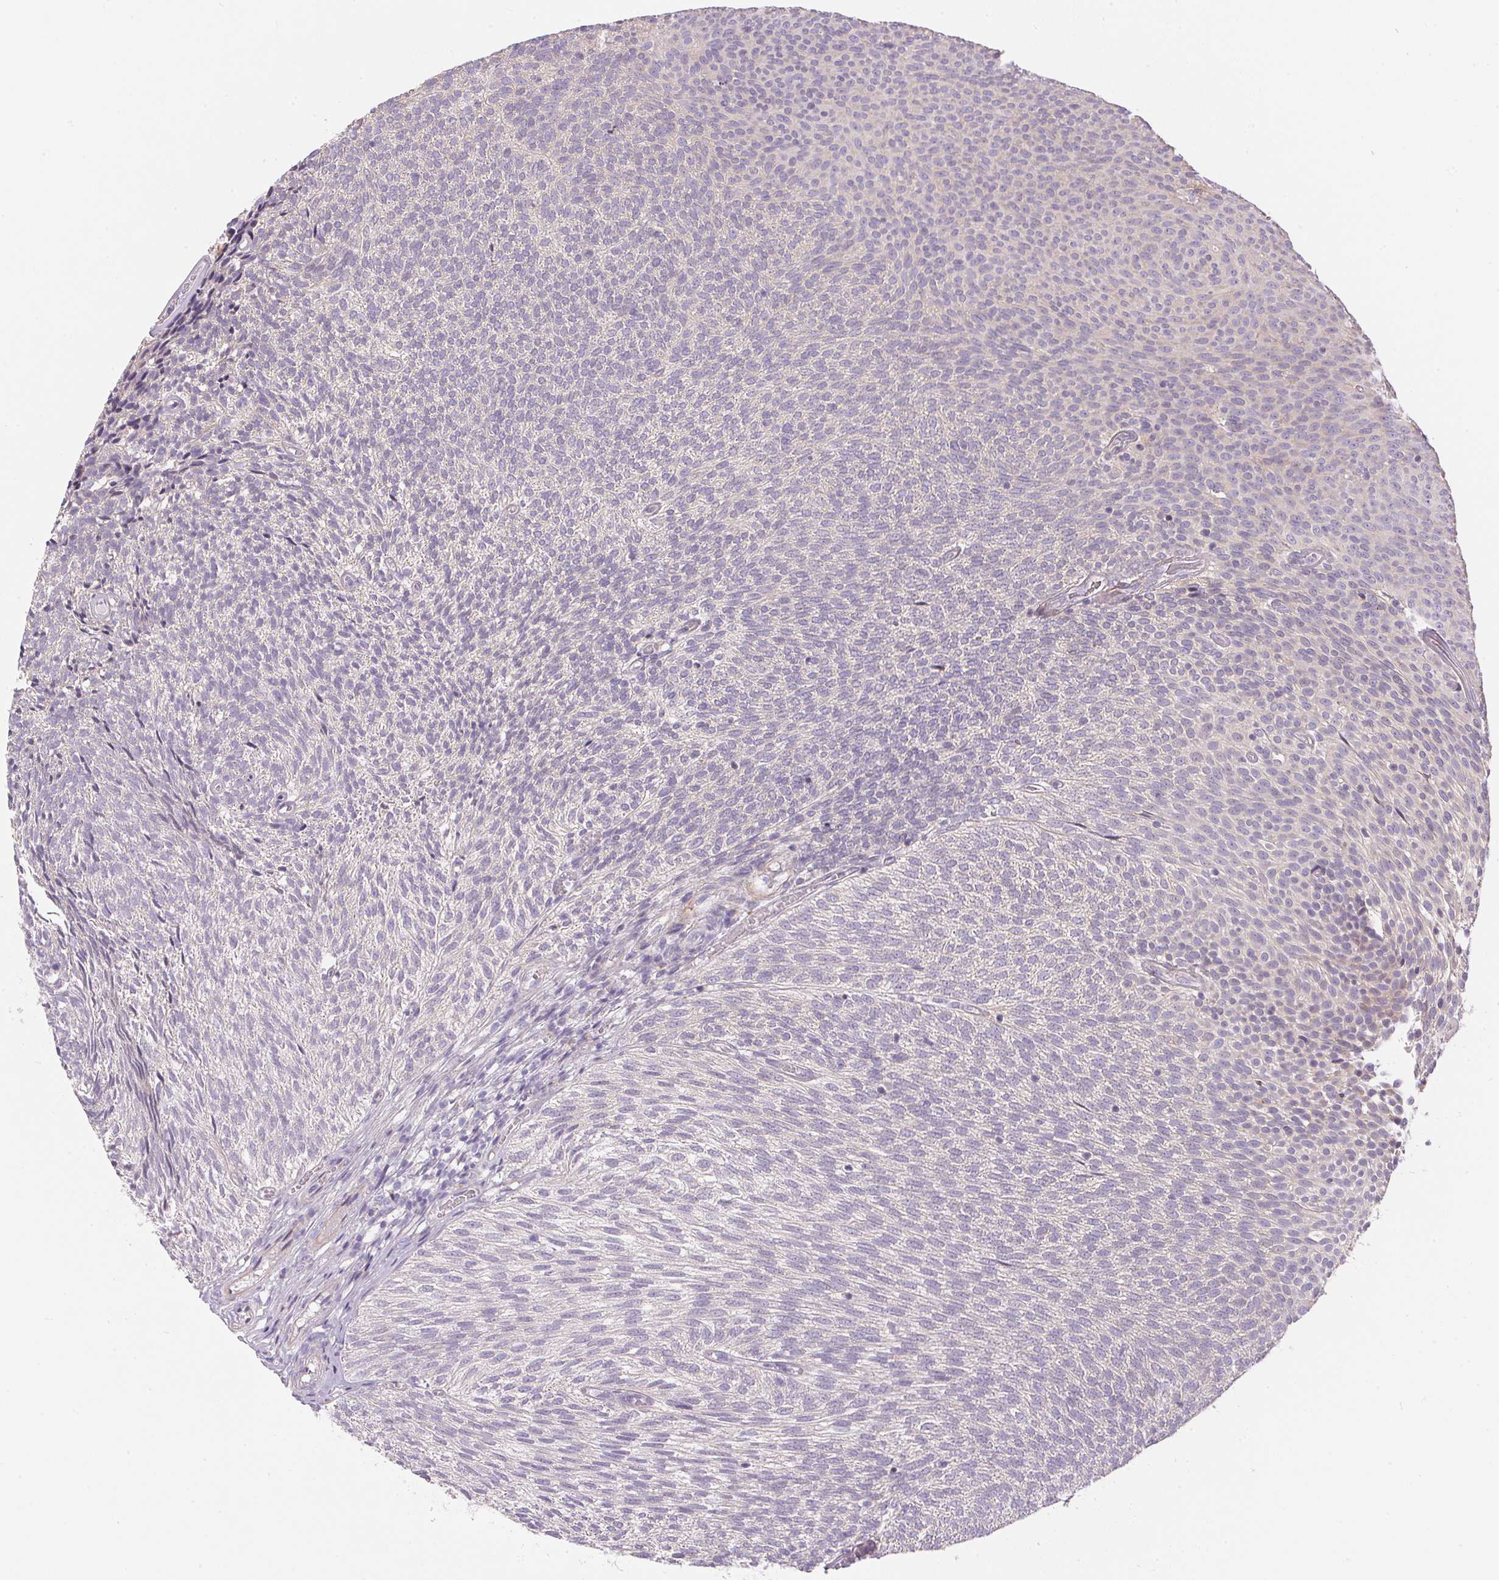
{"staining": {"intensity": "negative", "quantity": "none", "location": "none"}, "tissue": "urothelial cancer", "cell_type": "Tumor cells", "image_type": "cancer", "snomed": [{"axis": "morphology", "description": "Urothelial carcinoma, Low grade"}, {"axis": "topography", "description": "Urinary bladder"}], "caption": "Urothelial carcinoma (low-grade) stained for a protein using IHC shows no staining tumor cells.", "gene": "UNC13B", "patient": {"sex": "male", "age": 77}}